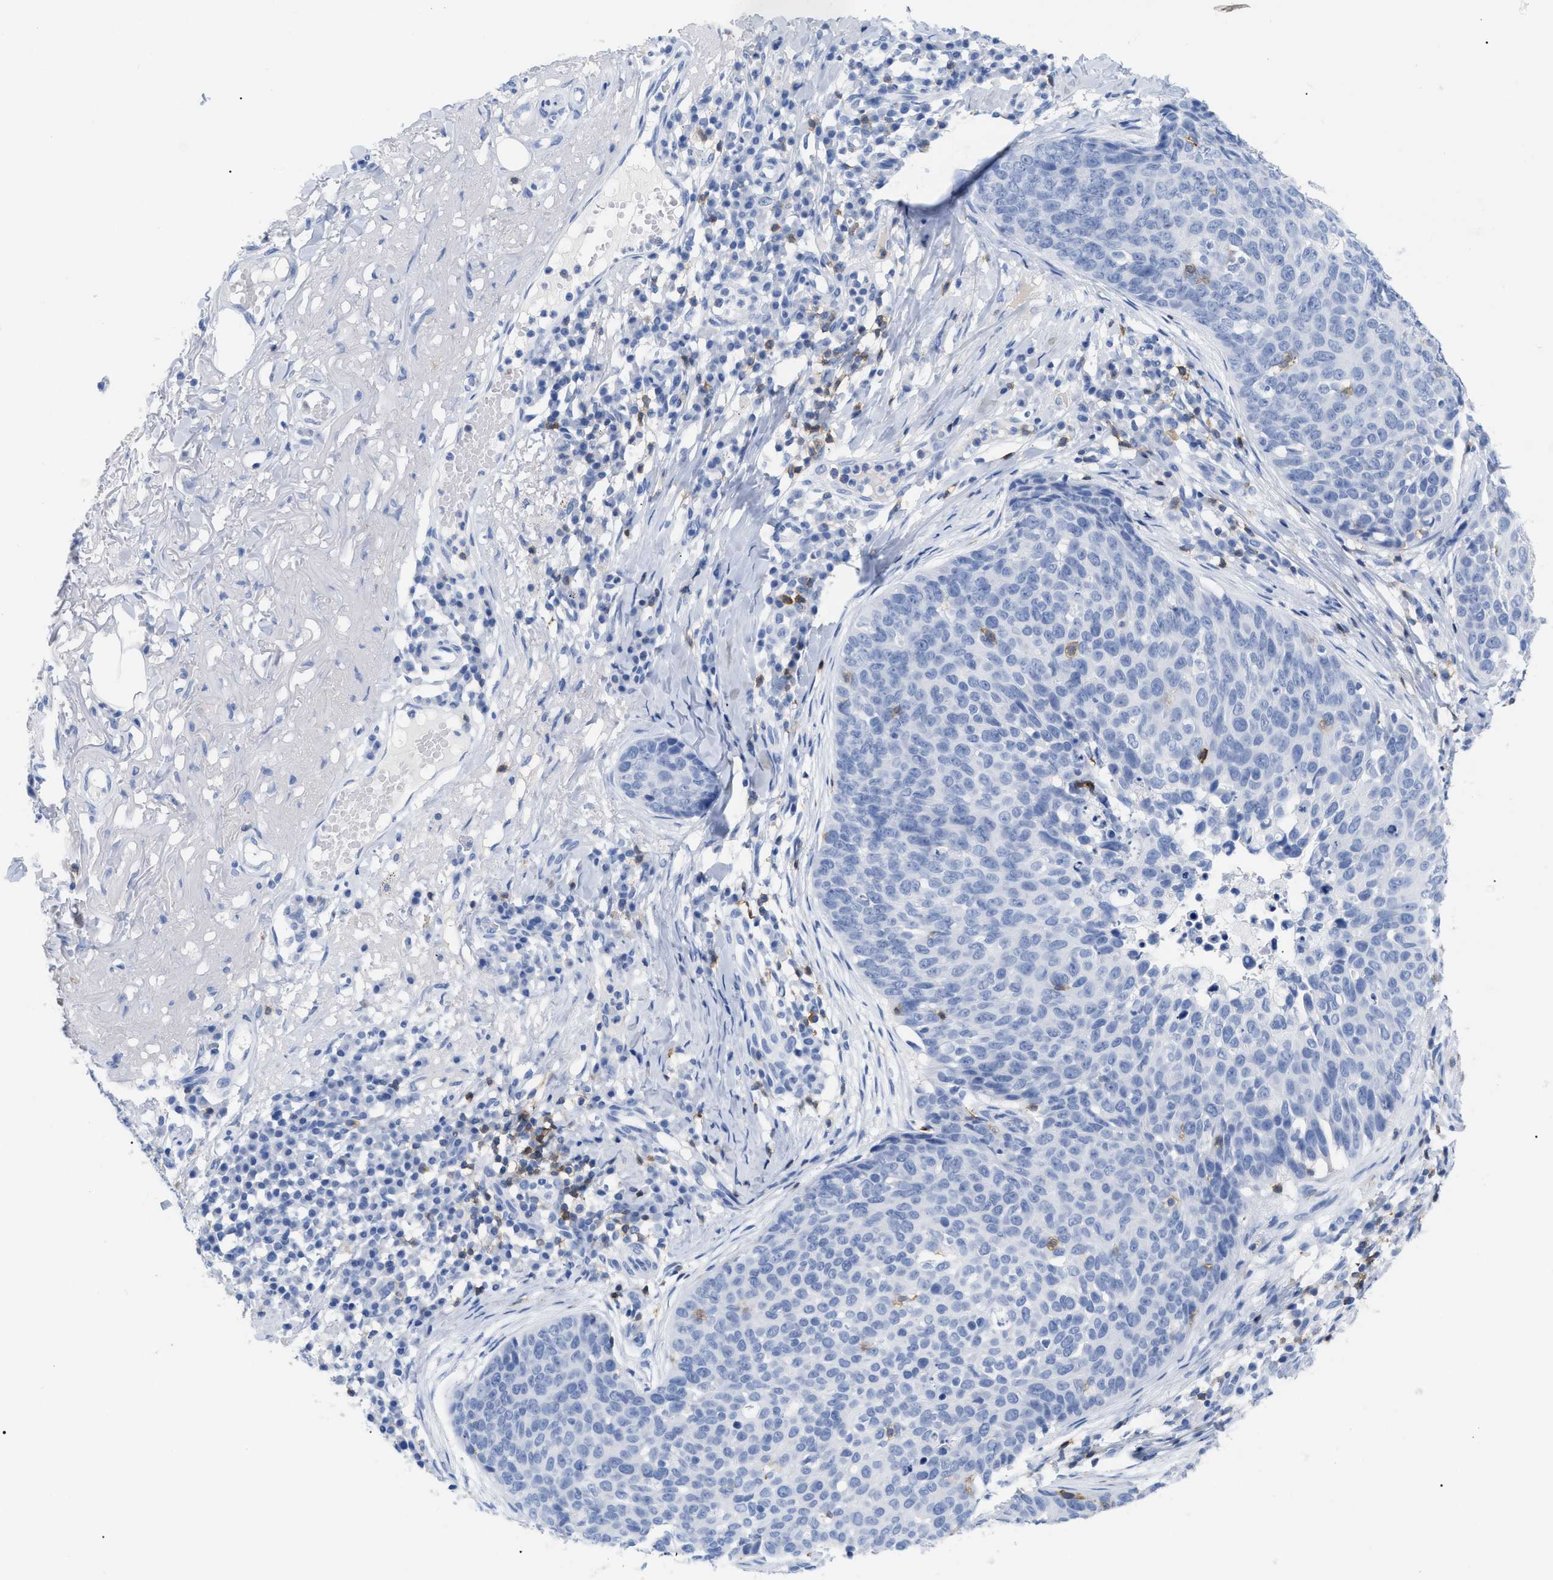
{"staining": {"intensity": "negative", "quantity": "none", "location": "none"}, "tissue": "skin cancer", "cell_type": "Tumor cells", "image_type": "cancer", "snomed": [{"axis": "morphology", "description": "Squamous cell carcinoma in situ, NOS"}, {"axis": "morphology", "description": "Squamous cell carcinoma, NOS"}, {"axis": "topography", "description": "Skin"}], "caption": "A high-resolution image shows immunohistochemistry staining of squamous cell carcinoma in situ (skin), which displays no significant expression in tumor cells.", "gene": "CD5", "patient": {"sex": "male", "age": 93}}